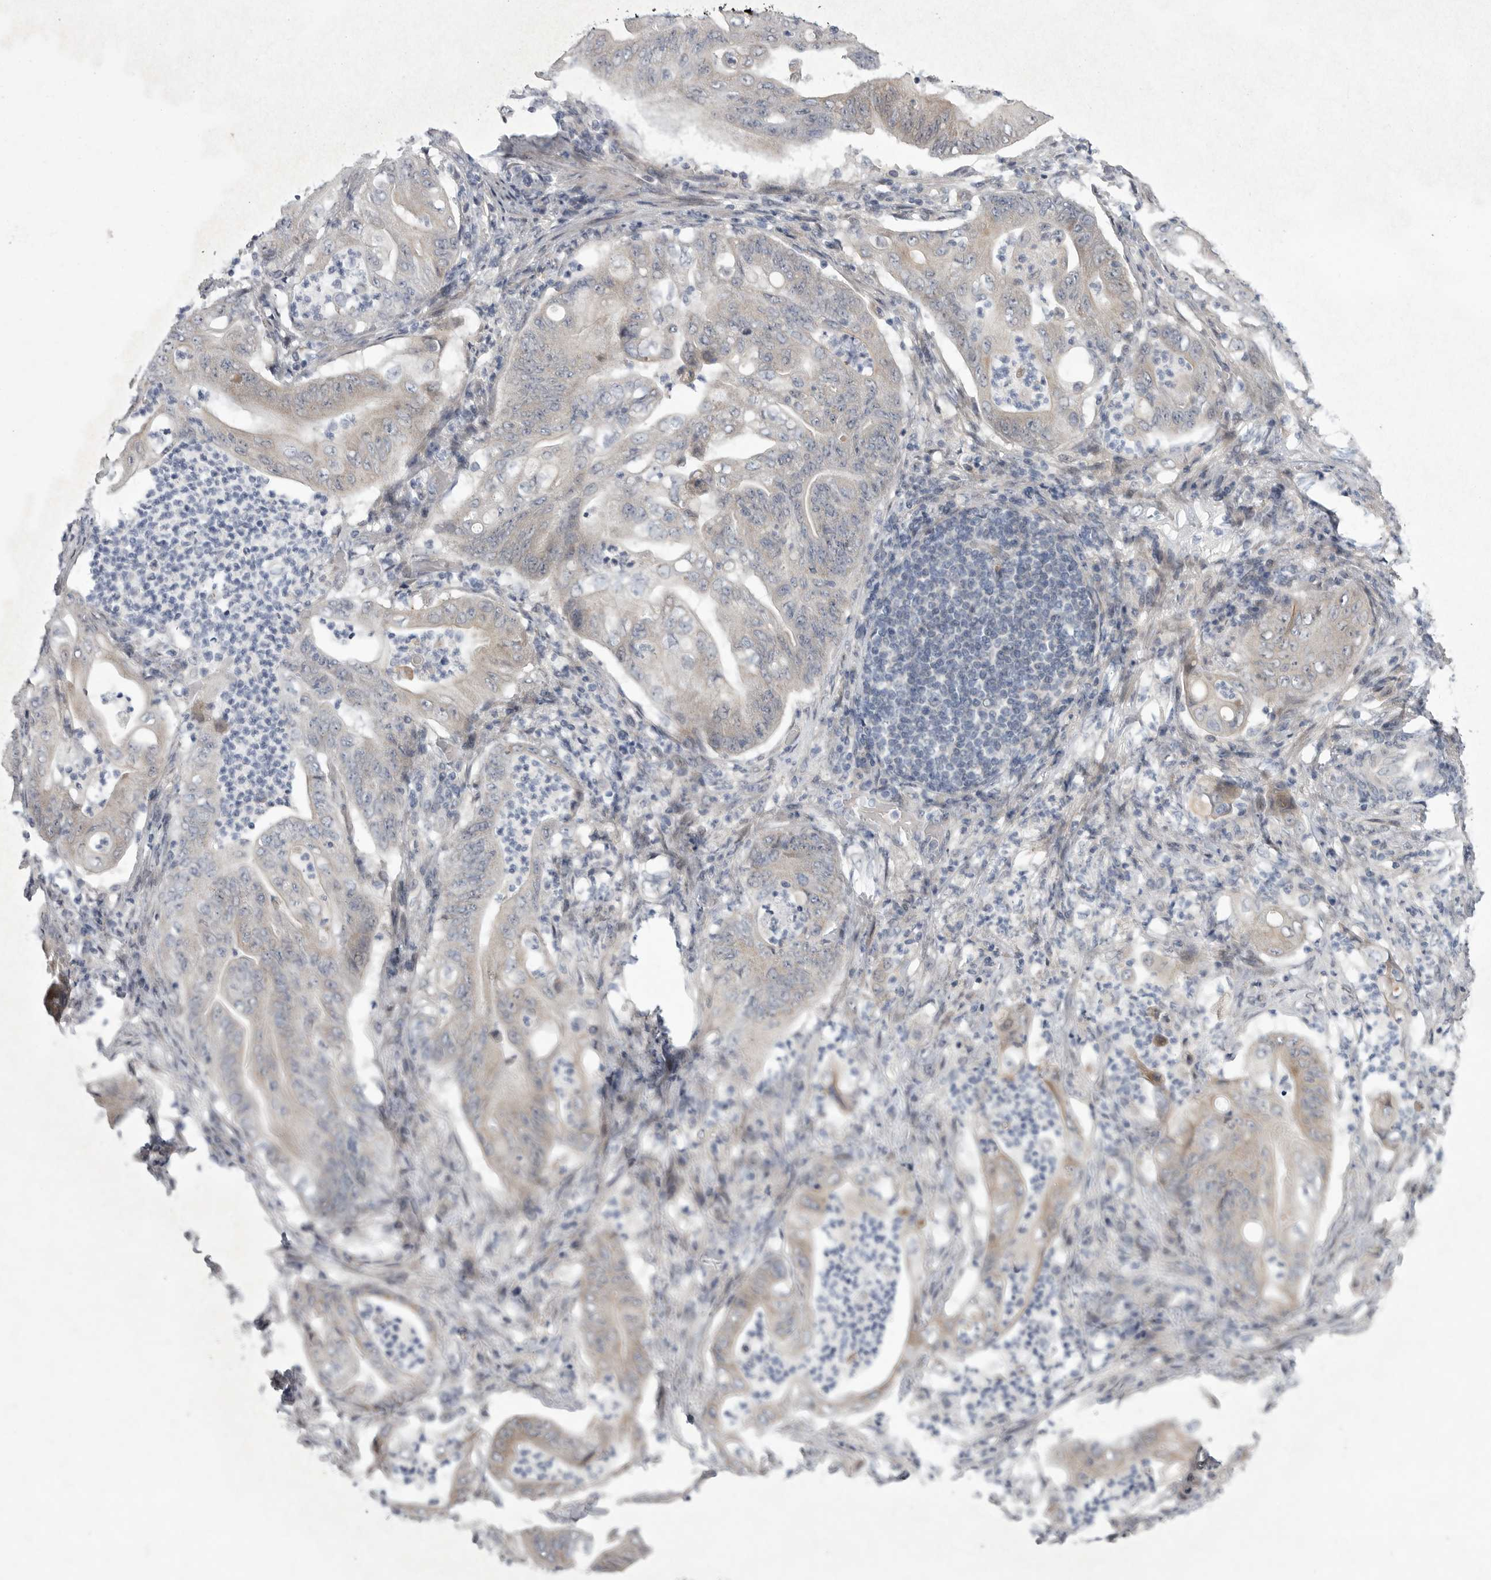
{"staining": {"intensity": "weak", "quantity": "<25%", "location": "cytoplasmic/membranous"}, "tissue": "stomach cancer", "cell_type": "Tumor cells", "image_type": "cancer", "snomed": [{"axis": "morphology", "description": "Adenocarcinoma, NOS"}, {"axis": "topography", "description": "Stomach"}], "caption": "Micrograph shows no significant protein expression in tumor cells of adenocarcinoma (stomach). (DAB immunohistochemistry (IHC) with hematoxylin counter stain).", "gene": "FBXO43", "patient": {"sex": "female", "age": 73}}